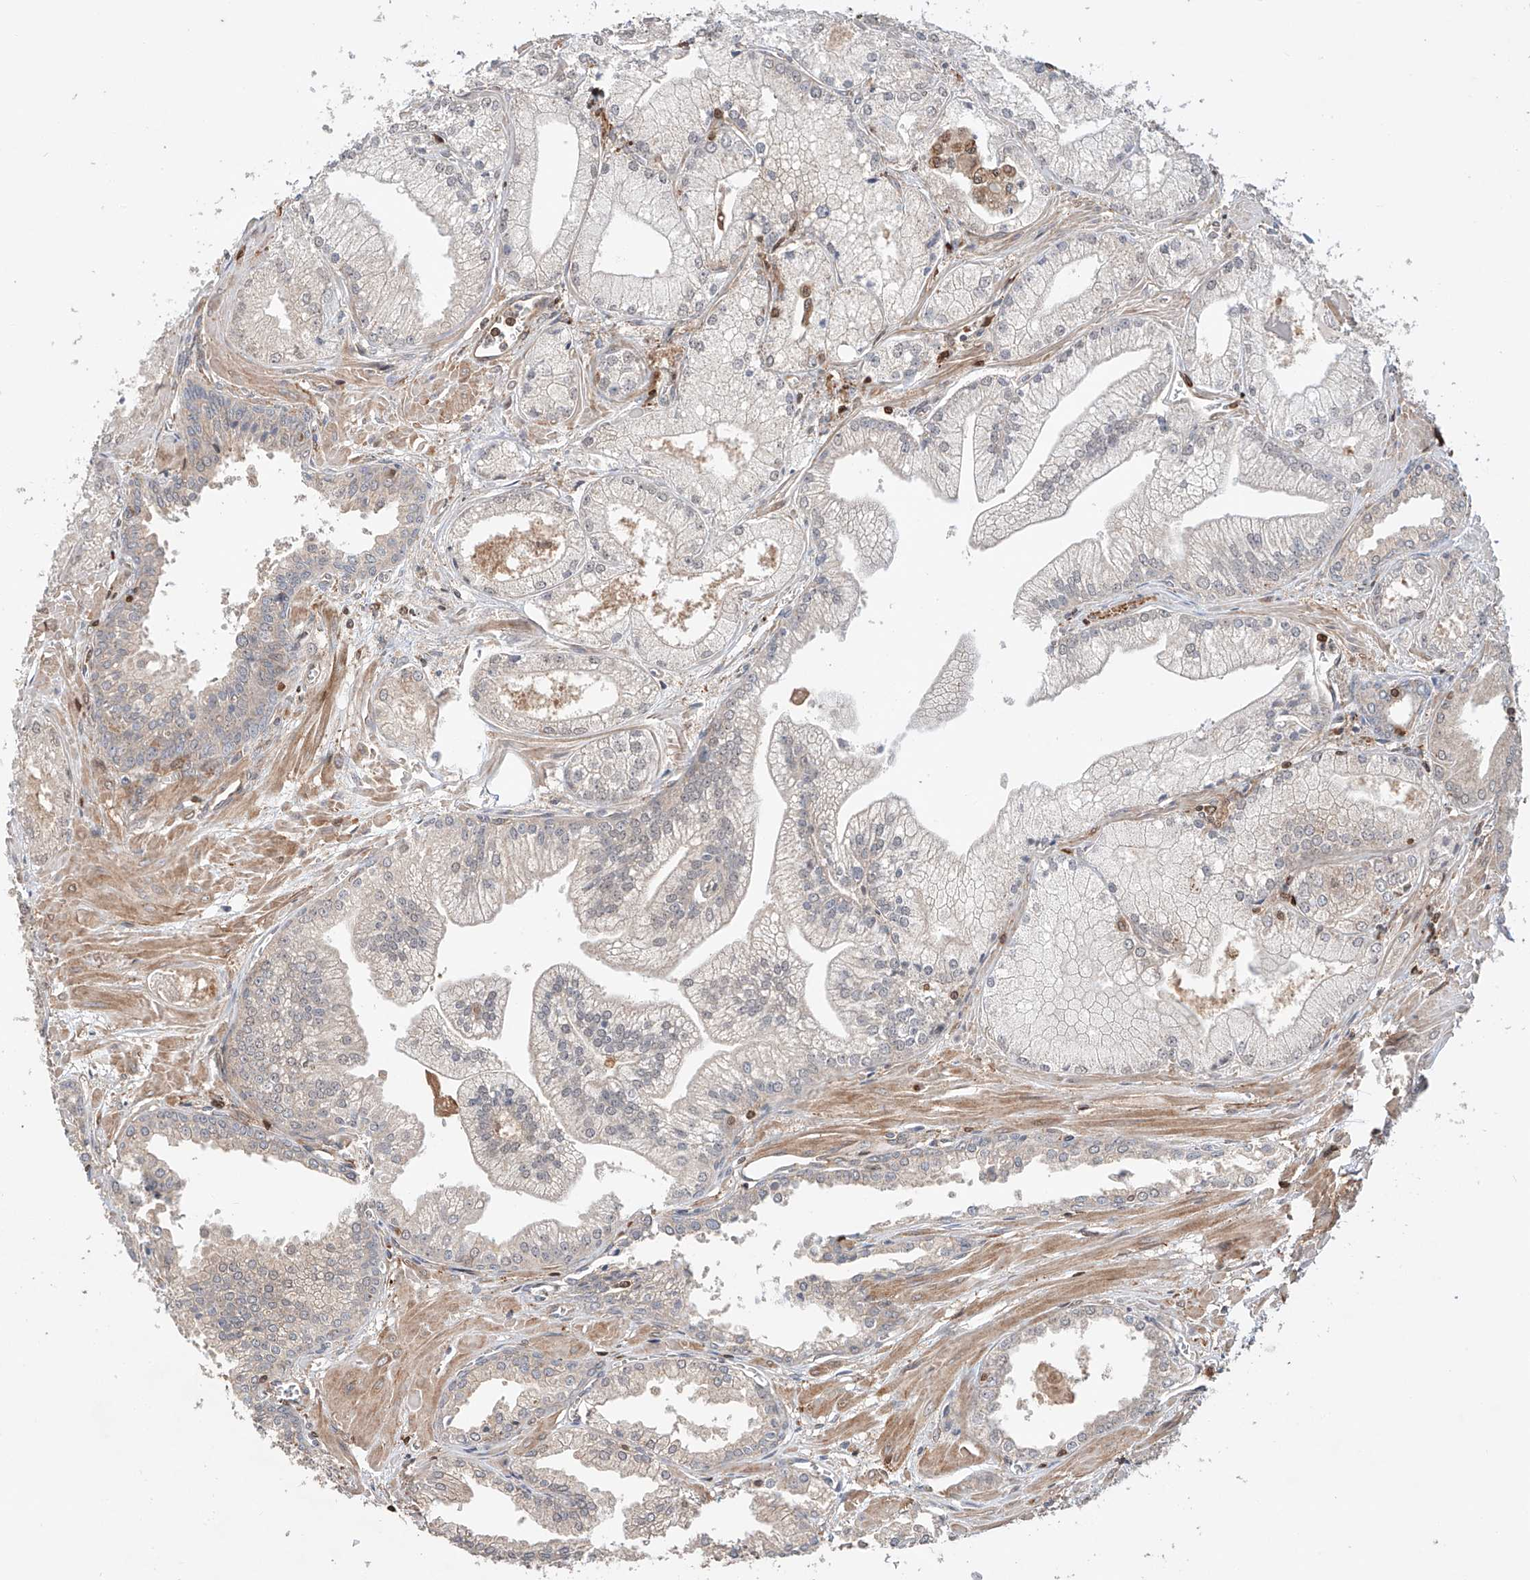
{"staining": {"intensity": "weak", "quantity": "<25%", "location": "cytoplasmic/membranous,nuclear"}, "tissue": "prostate cancer", "cell_type": "Tumor cells", "image_type": "cancer", "snomed": [{"axis": "morphology", "description": "Adenocarcinoma, Low grade"}, {"axis": "topography", "description": "Prostate"}], "caption": "Human low-grade adenocarcinoma (prostate) stained for a protein using immunohistochemistry displays no expression in tumor cells.", "gene": "IGSF22", "patient": {"sex": "male", "age": 67}}